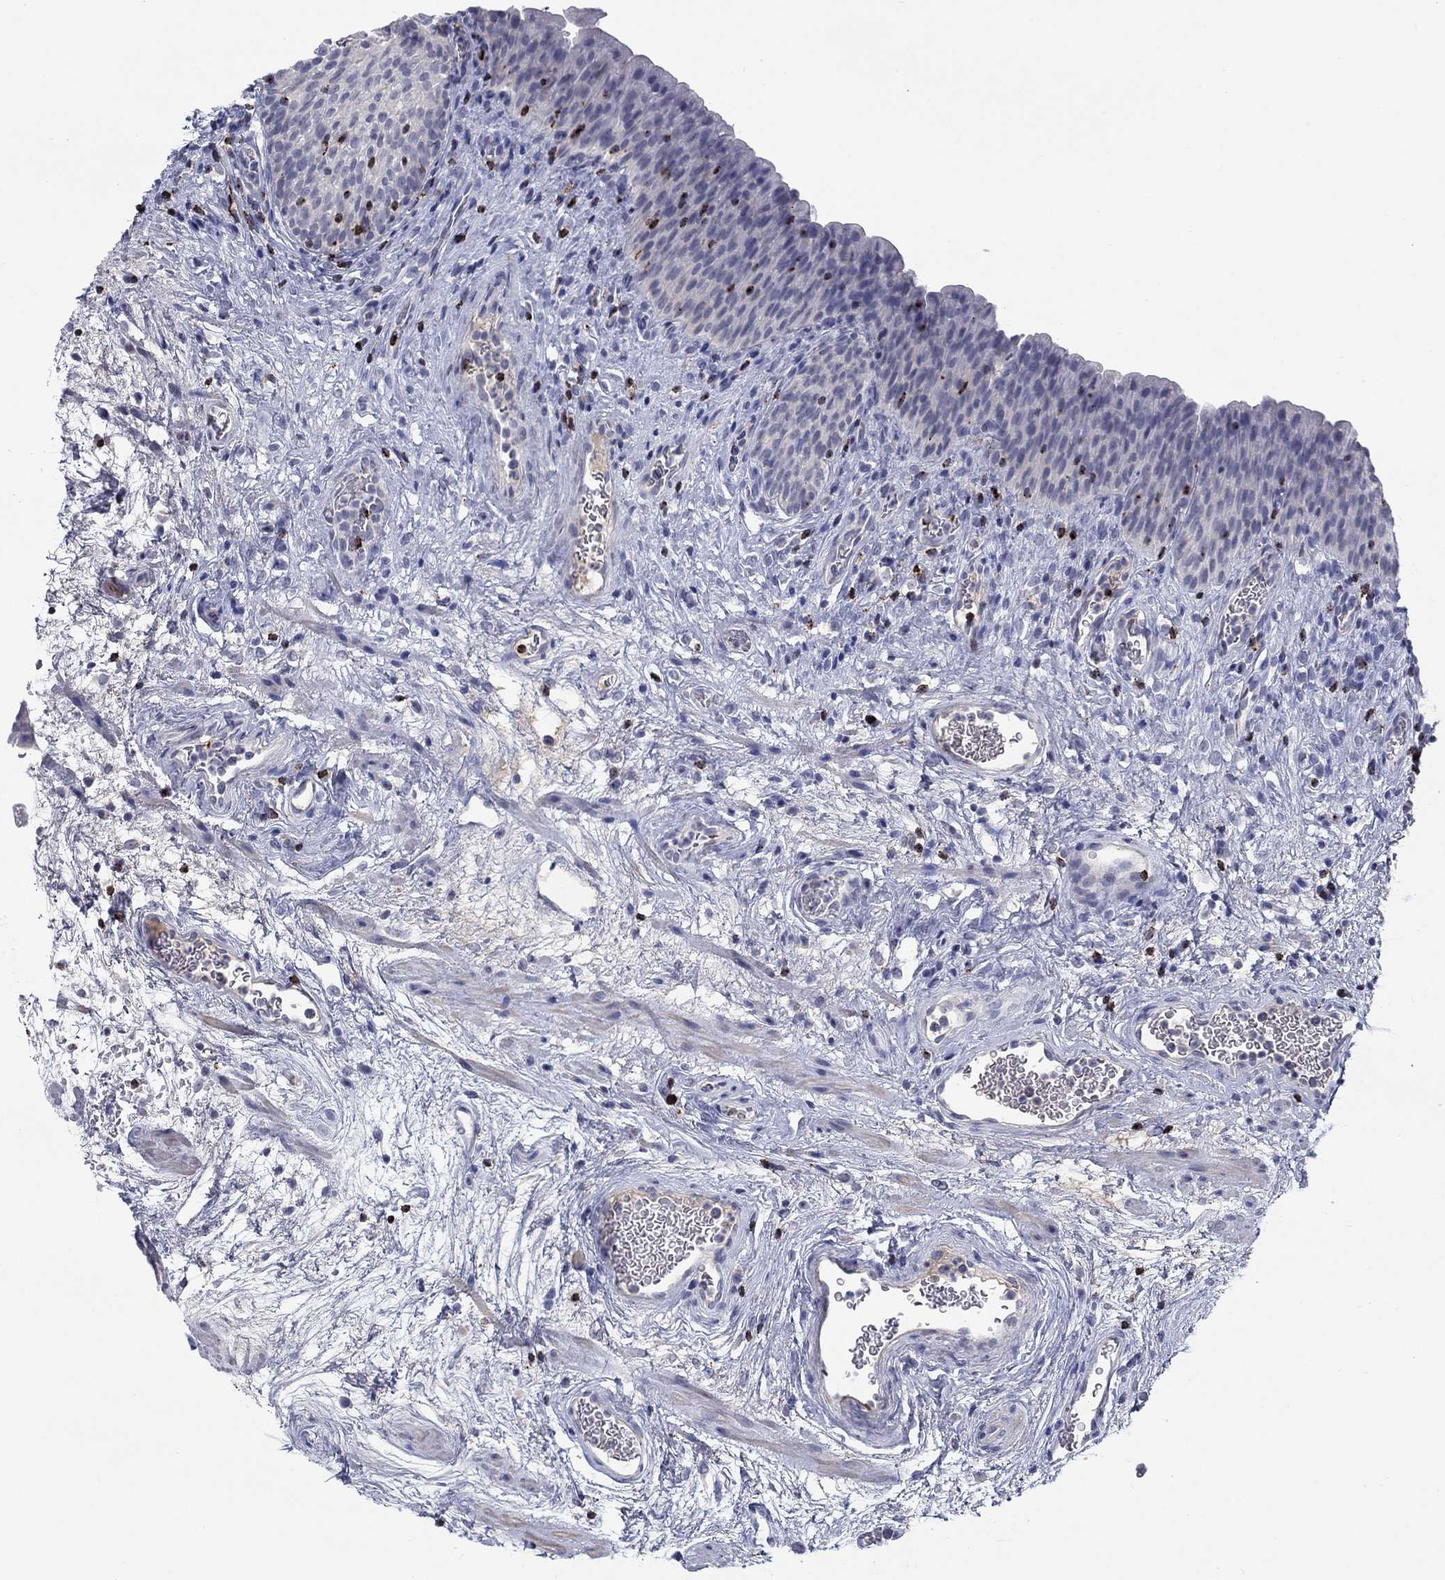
{"staining": {"intensity": "negative", "quantity": "none", "location": "none"}, "tissue": "urinary bladder", "cell_type": "Urothelial cells", "image_type": "normal", "snomed": [{"axis": "morphology", "description": "Normal tissue, NOS"}, {"axis": "topography", "description": "Urinary bladder"}], "caption": "Human urinary bladder stained for a protein using IHC shows no positivity in urothelial cells.", "gene": "GZMA", "patient": {"sex": "male", "age": 76}}